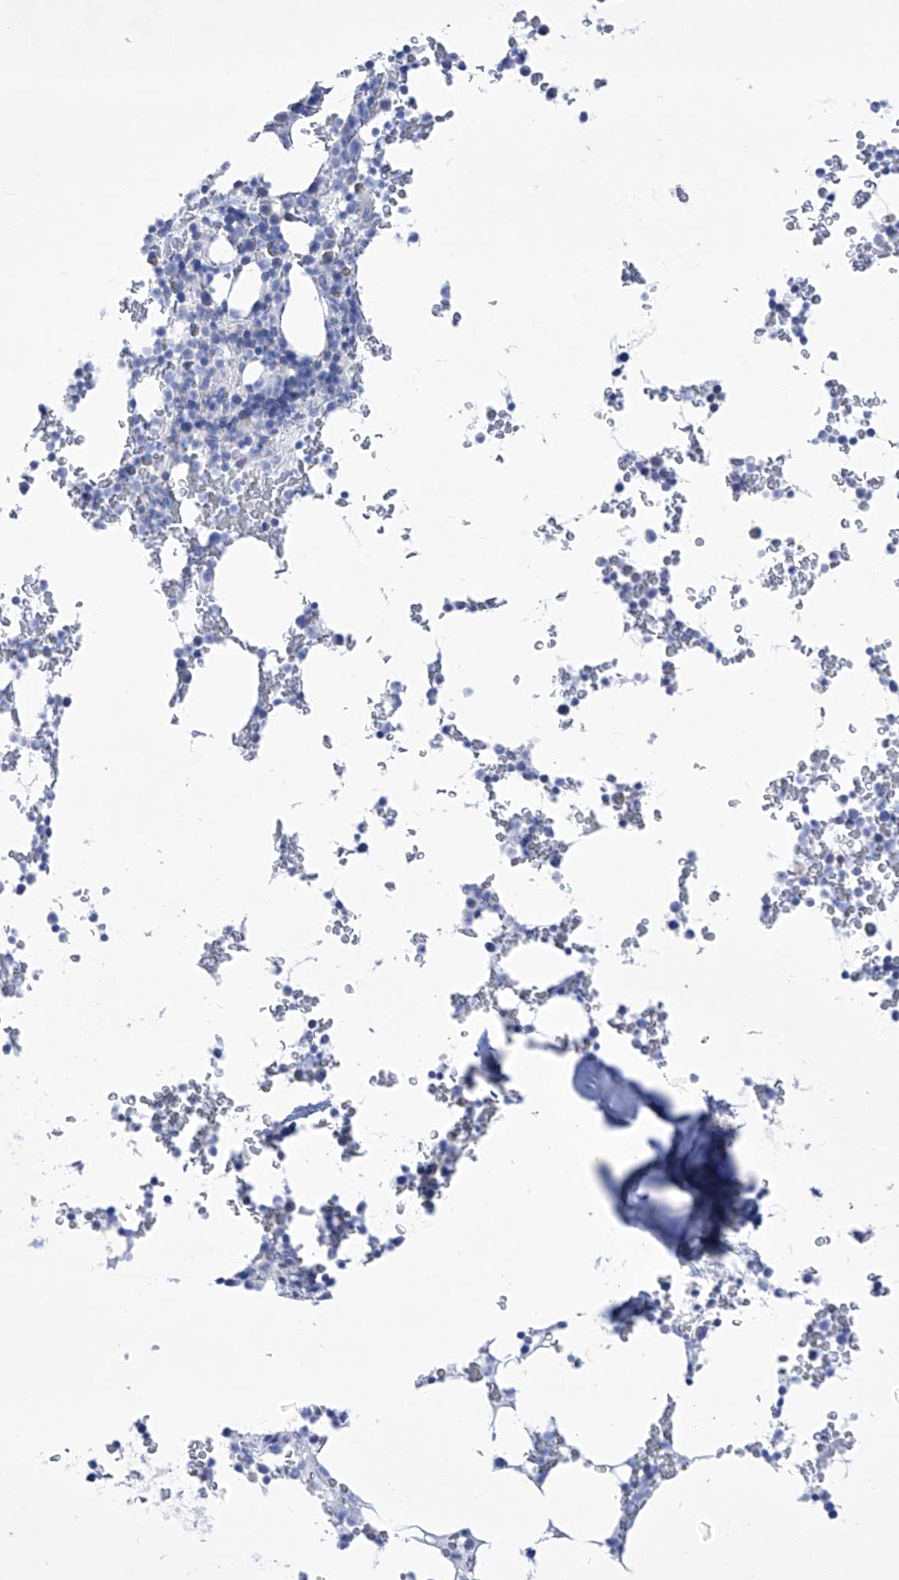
{"staining": {"intensity": "negative", "quantity": "none", "location": "none"}, "tissue": "bone marrow", "cell_type": "Hematopoietic cells", "image_type": "normal", "snomed": [{"axis": "morphology", "description": "Normal tissue, NOS"}, {"axis": "topography", "description": "Bone marrow"}], "caption": "Immunohistochemistry of benign human bone marrow demonstrates no expression in hematopoietic cells.", "gene": "C1orf87", "patient": {"sex": "male", "age": 58}}